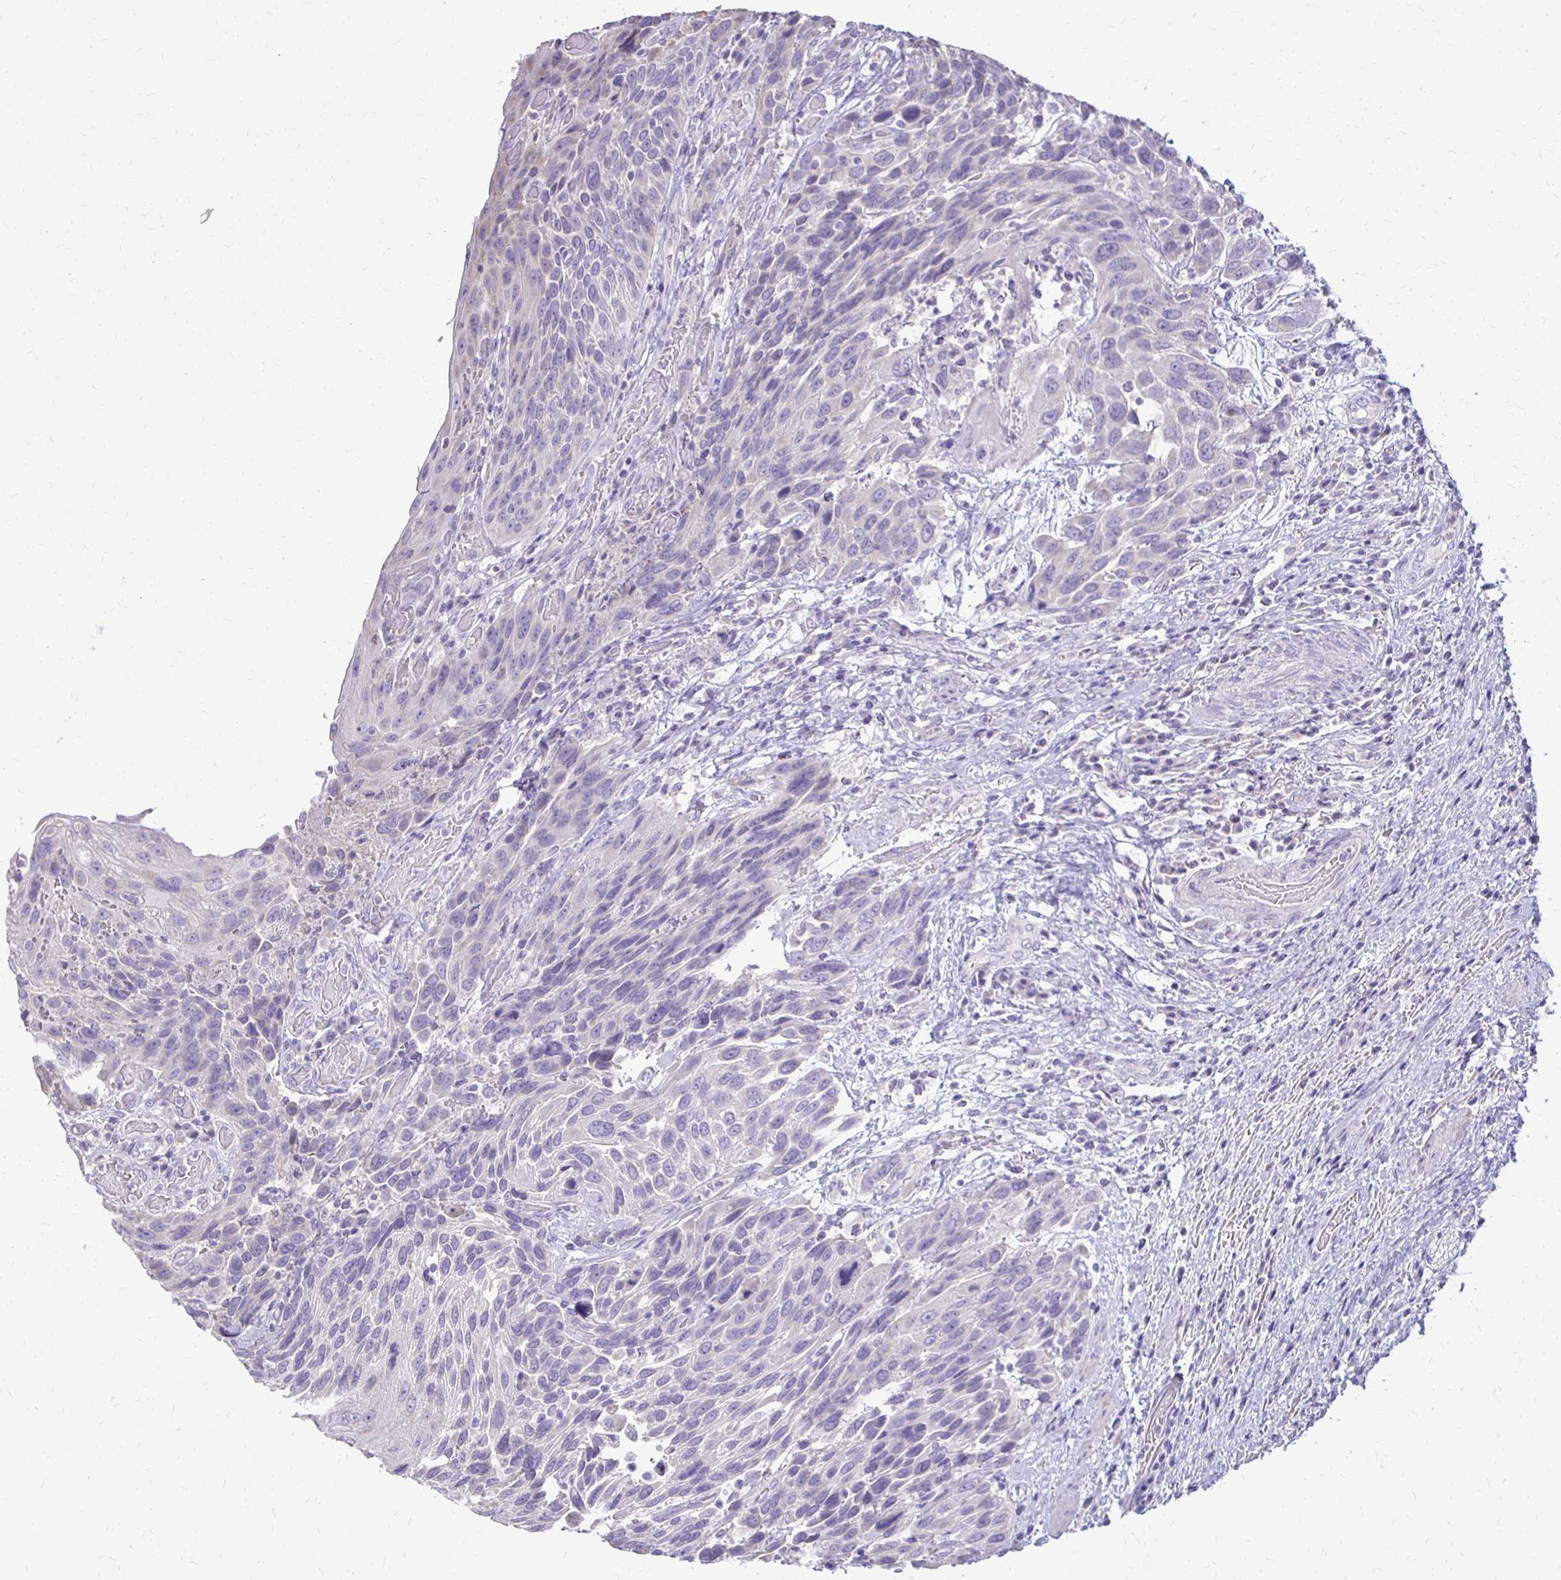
{"staining": {"intensity": "negative", "quantity": "none", "location": "none"}, "tissue": "urothelial cancer", "cell_type": "Tumor cells", "image_type": "cancer", "snomed": [{"axis": "morphology", "description": "Urothelial carcinoma, High grade"}, {"axis": "topography", "description": "Urinary bladder"}], "caption": "Immunohistochemical staining of human high-grade urothelial carcinoma displays no significant expression in tumor cells.", "gene": "ALPG", "patient": {"sex": "female", "age": 70}}